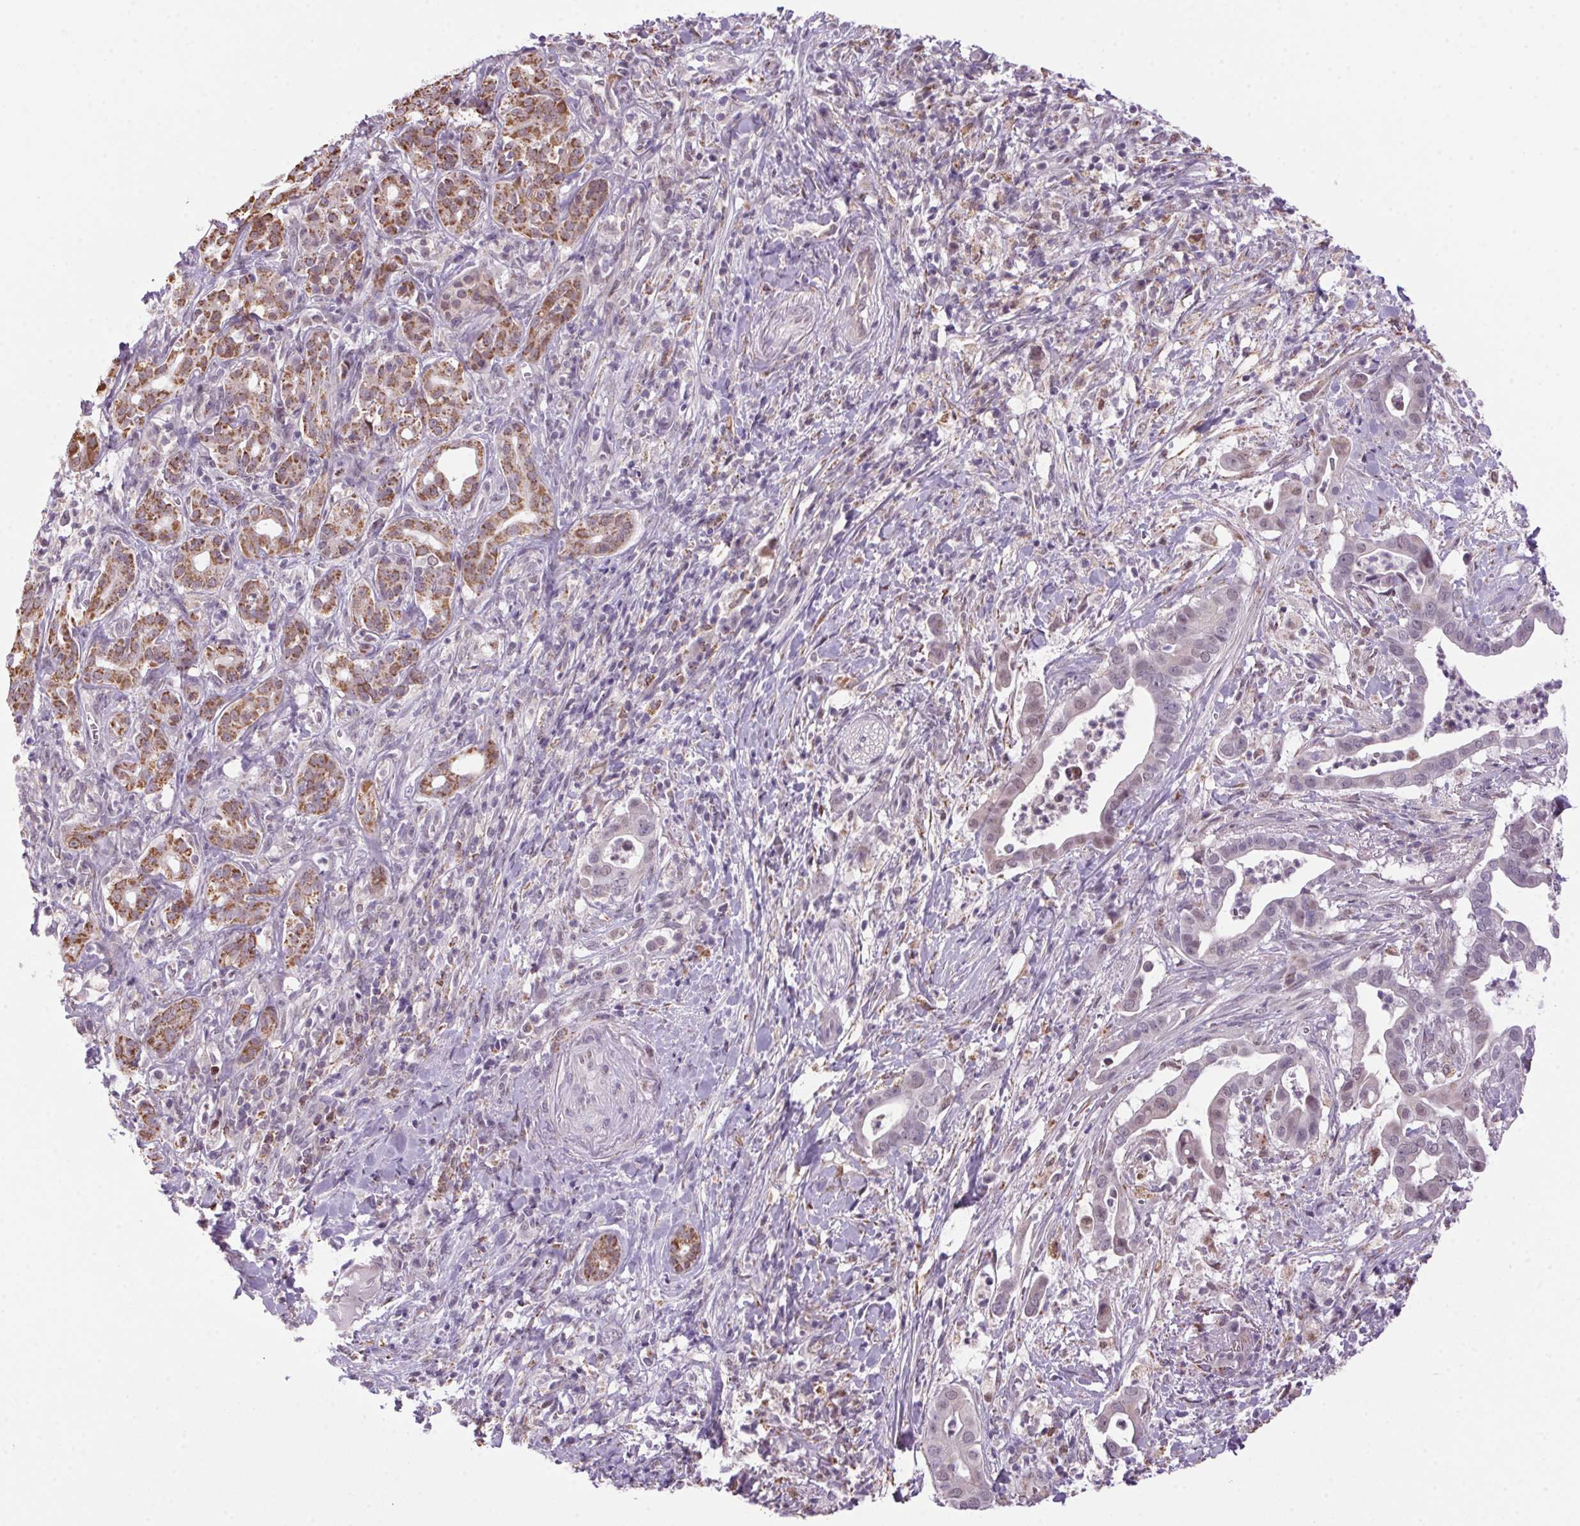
{"staining": {"intensity": "negative", "quantity": "none", "location": "none"}, "tissue": "pancreatic cancer", "cell_type": "Tumor cells", "image_type": "cancer", "snomed": [{"axis": "morphology", "description": "Adenocarcinoma, NOS"}, {"axis": "topography", "description": "Pancreas"}], "caption": "This is an immunohistochemistry histopathology image of adenocarcinoma (pancreatic). There is no expression in tumor cells.", "gene": "AKR1E2", "patient": {"sex": "male", "age": 61}}